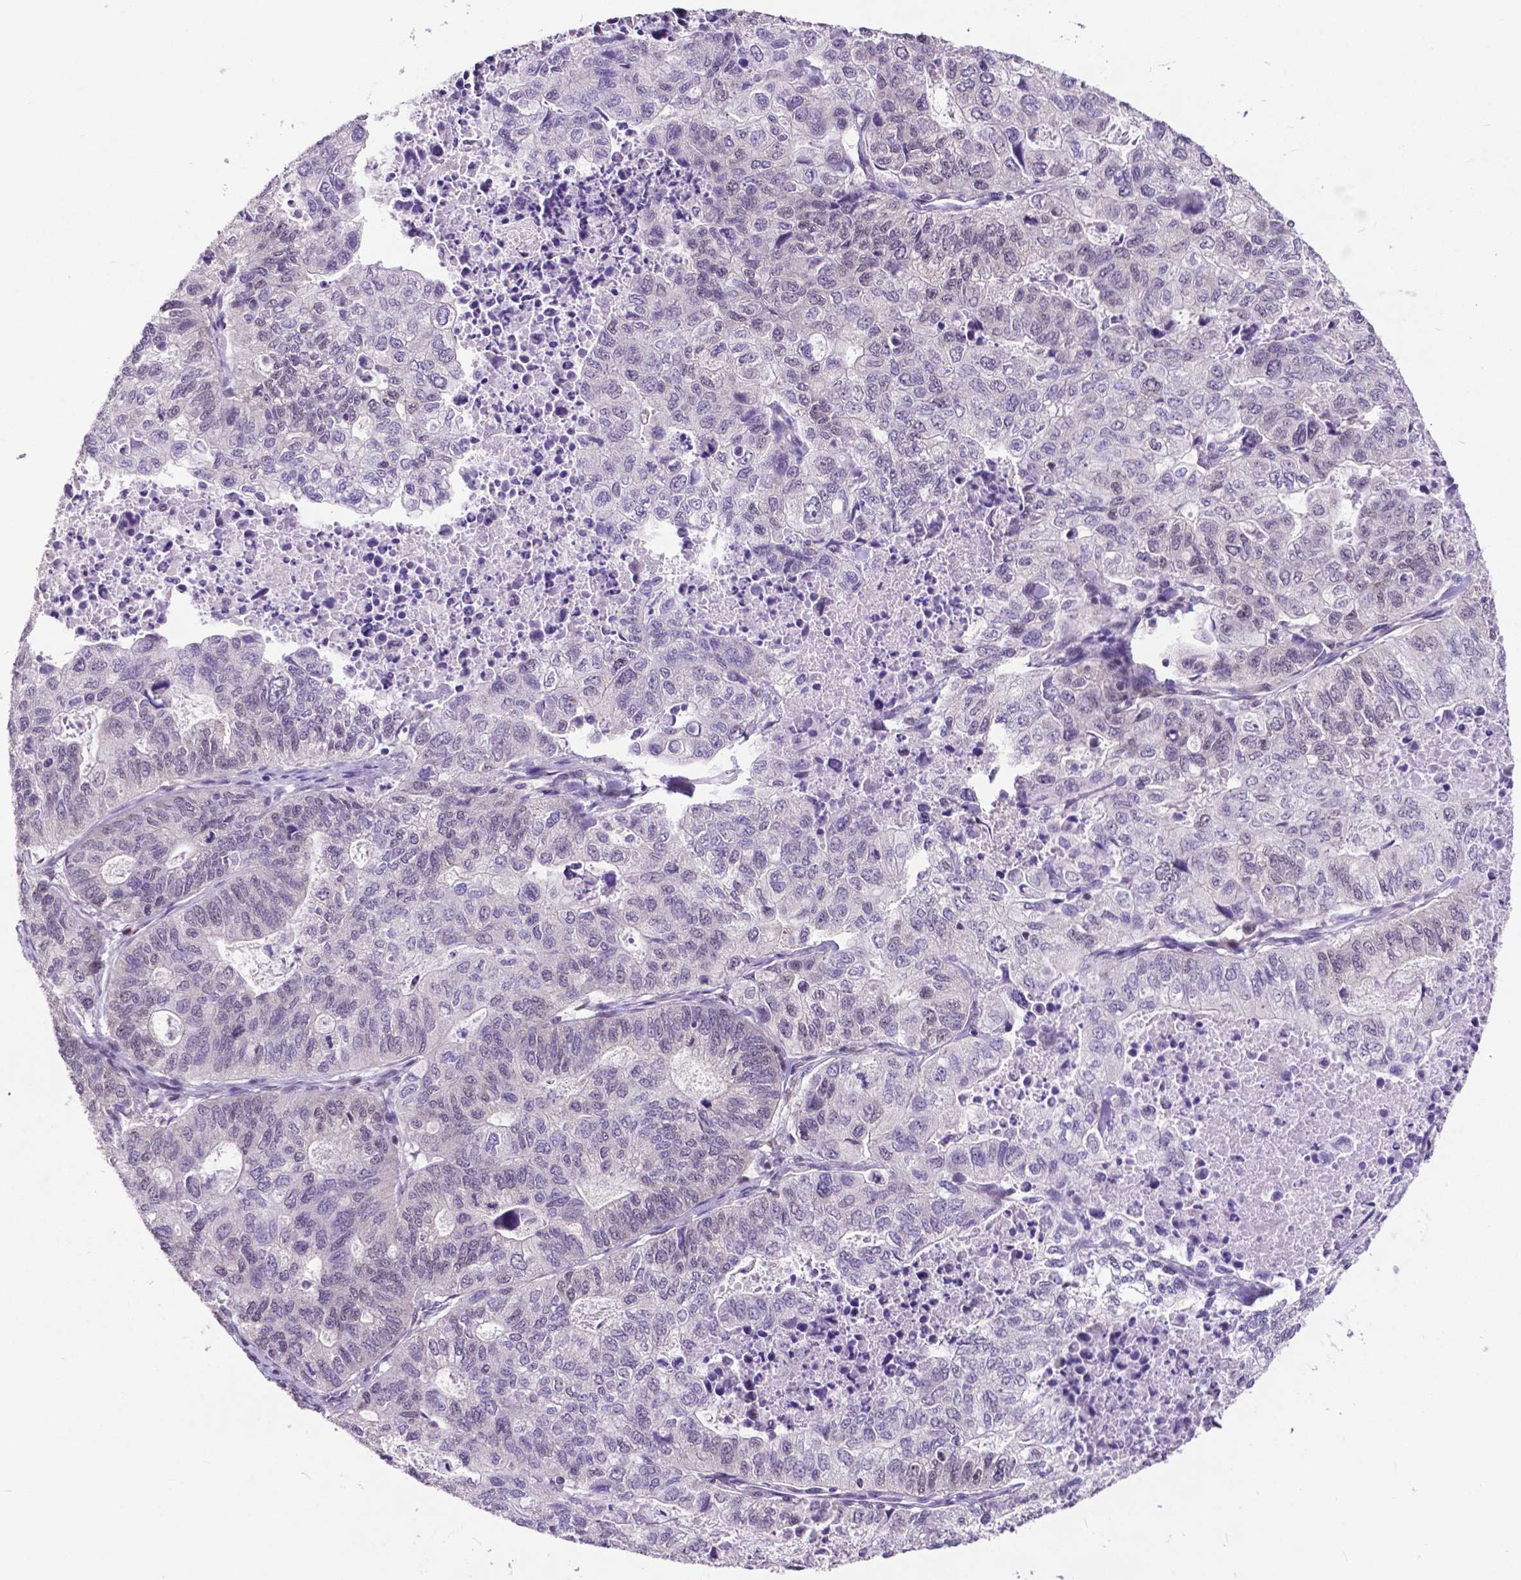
{"staining": {"intensity": "moderate", "quantity": "25%-75%", "location": "nuclear"}, "tissue": "stomach cancer", "cell_type": "Tumor cells", "image_type": "cancer", "snomed": [{"axis": "morphology", "description": "Adenocarcinoma, NOS"}, {"axis": "topography", "description": "Stomach, upper"}], "caption": "There is medium levels of moderate nuclear staining in tumor cells of stomach cancer (adenocarcinoma), as demonstrated by immunohistochemical staining (brown color).", "gene": "FAF1", "patient": {"sex": "female", "age": 67}}